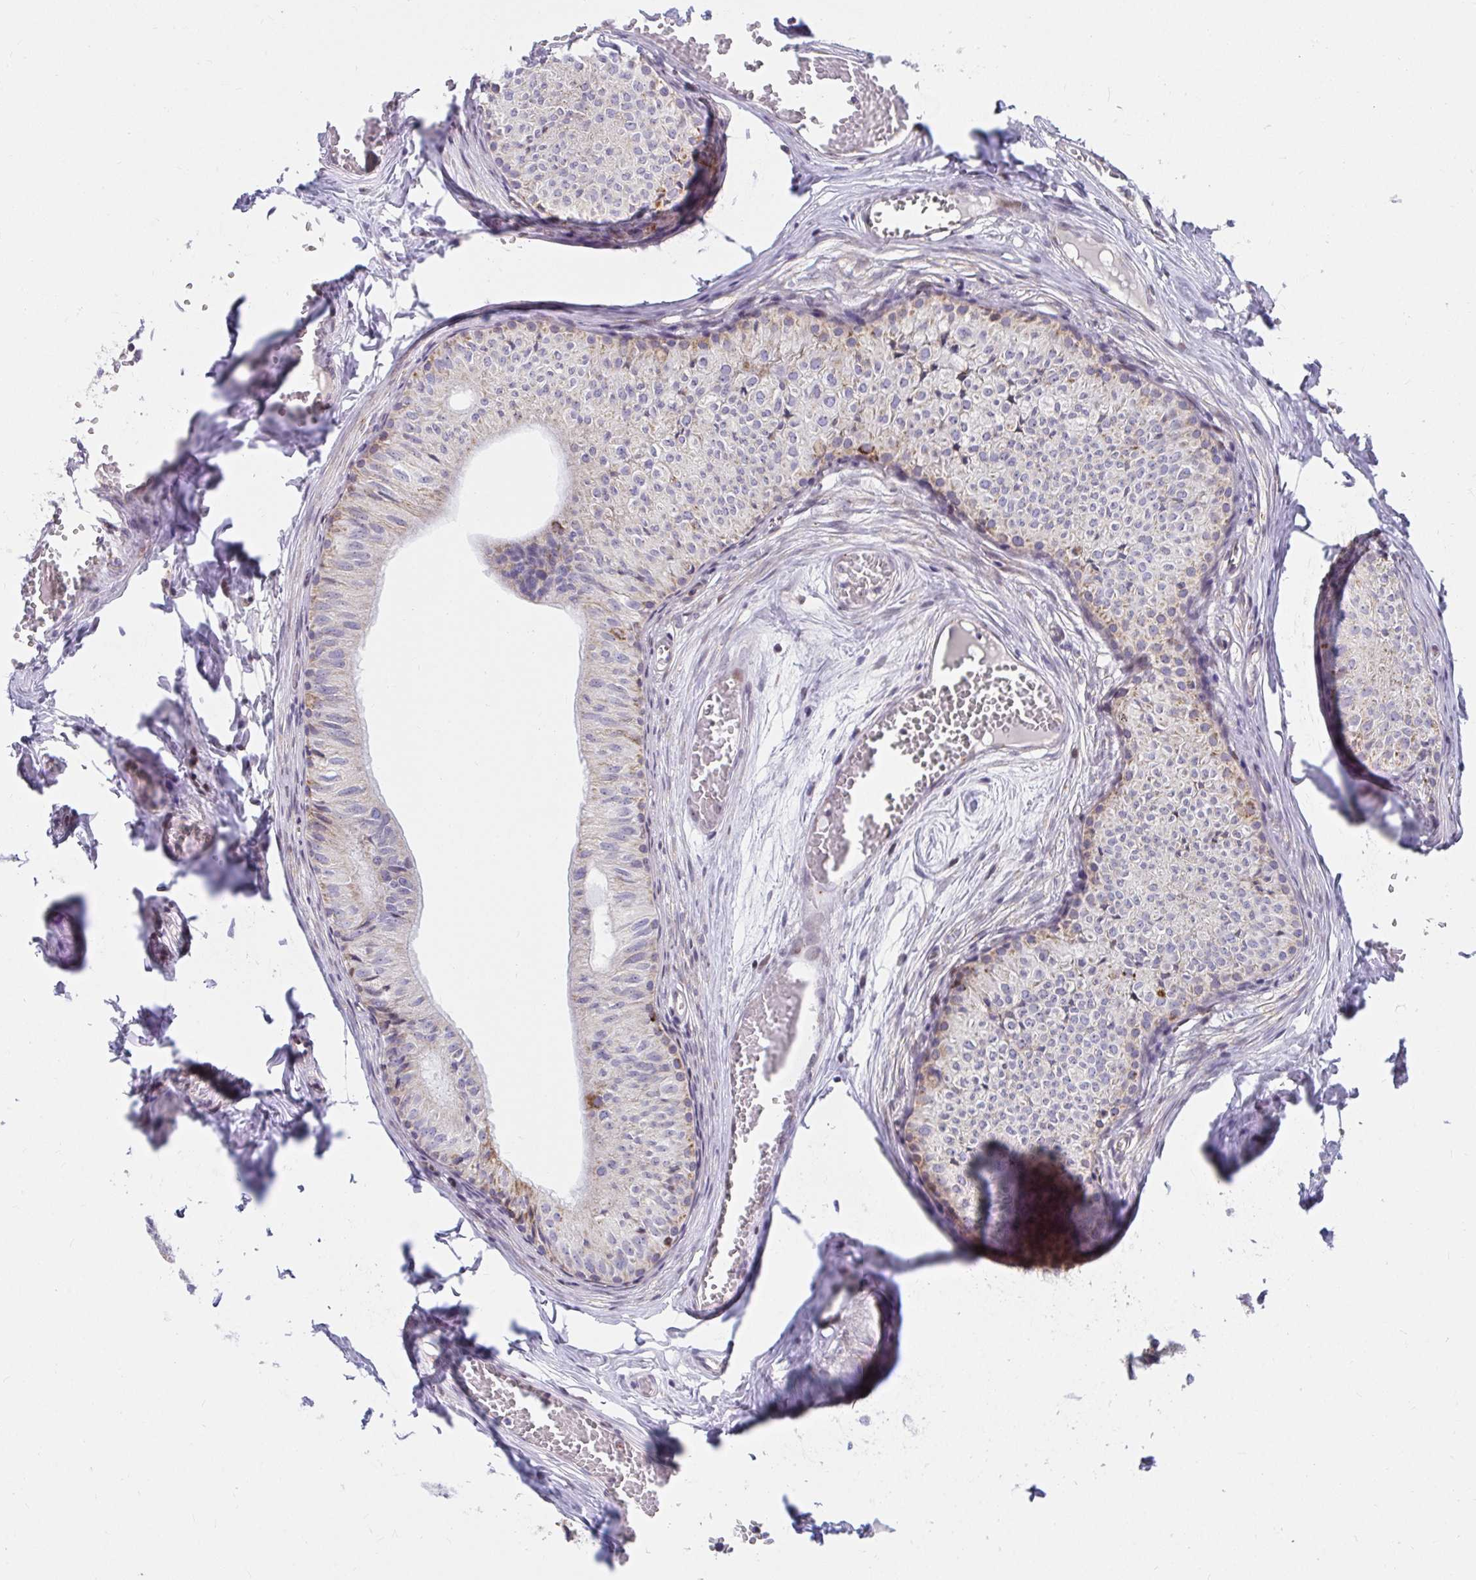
{"staining": {"intensity": "moderate", "quantity": "25%-75%", "location": "cytoplasmic/membranous"}, "tissue": "epididymis", "cell_type": "Glandular cells", "image_type": "normal", "snomed": [{"axis": "morphology", "description": "Normal tissue, NOS"}, {"axis": "topography", "description": "Epididymis"}], "caption": "This histopathology image demonstrates immunohistochemistry staining of unremarkable human epididymis, with medium moderate cytoplasmic/membranous expression in approximately 25%-75% of glandular cells.", "gene": "EXOC5", "patient": {"sex": "male", "age": 25}}